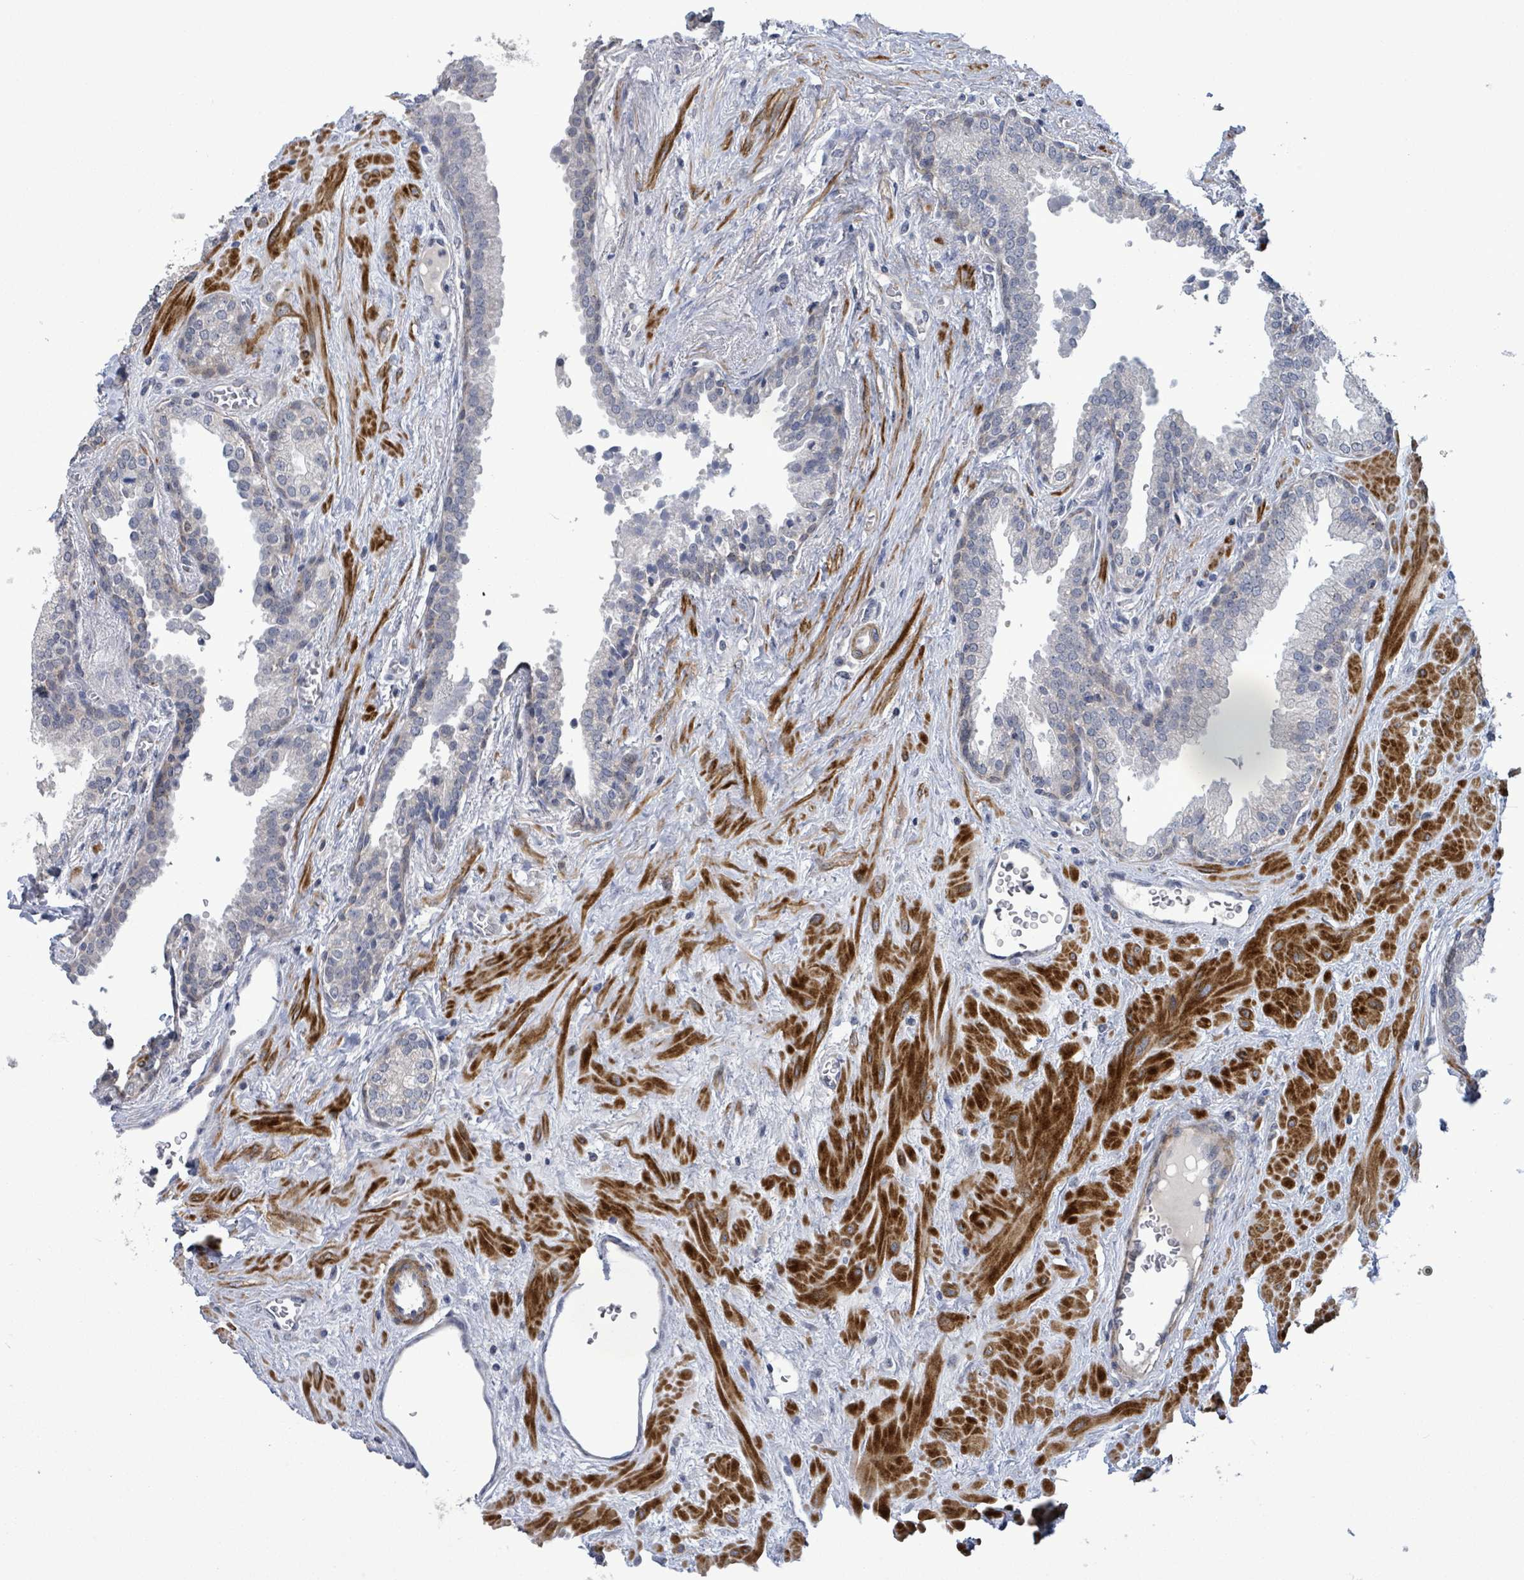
{"staining": {"intensity": "negative", "quantity": "none", "location": "none"}, "tissue": "prostate", "cell_type": "Glandular cells", "image_type": "normal", "snomed": [{"axis": "morphology", "description": "Normal tissue, NOS"}, {"axis": "topography", "description": "Prostate"}], "caption": "An immunohistochemistry photomicrograph of benign prostate is shown. There is no staining in glandular cells of prostate. Brightfield microscopy of immunohistochemistry (IHC) stained with DAB (brown) and hematoxylin (blue), captured at high magnification.", "gene": "AMMECR1", "patient": {"sex": "male", "age": 51}}